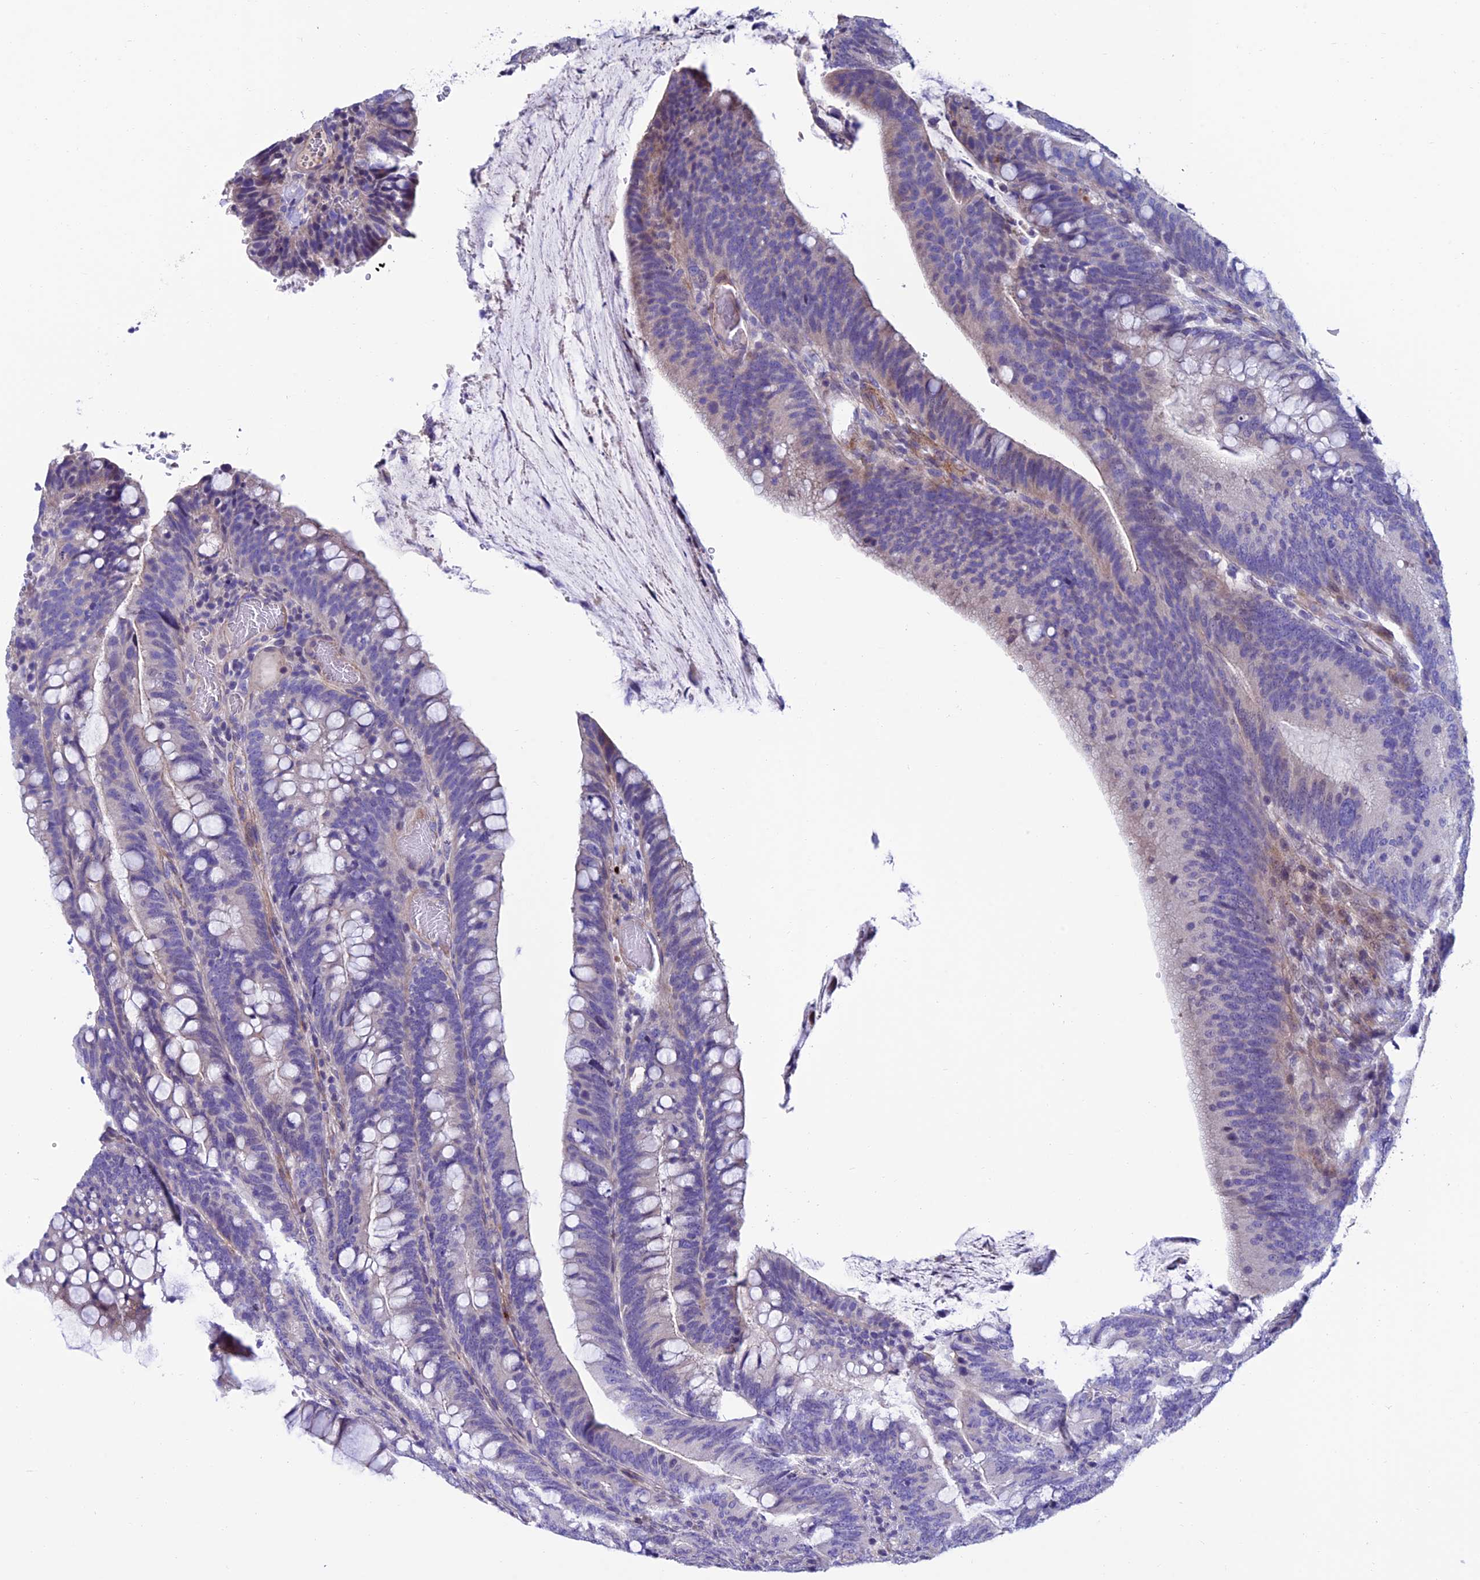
{"staining": {"intensity": "negative", "quantity": "none", "location": "none"}, "tissue": "colorectal cancer", "cell_type": "Tumor cells", "image_type": "cancer", "snomed": [{"axis": "morphology", "description": "Adenocarcinoma, NOS"}, {"axis": "topography", "description": "Colon"}], "caption": "IHC image of adenocarcinoma (colorectal) stained for a protein (brown), which demonstrates no staining in tumor cells.", "gene": "FAM178B", "patient": {"sex": "female", "age": 66}}